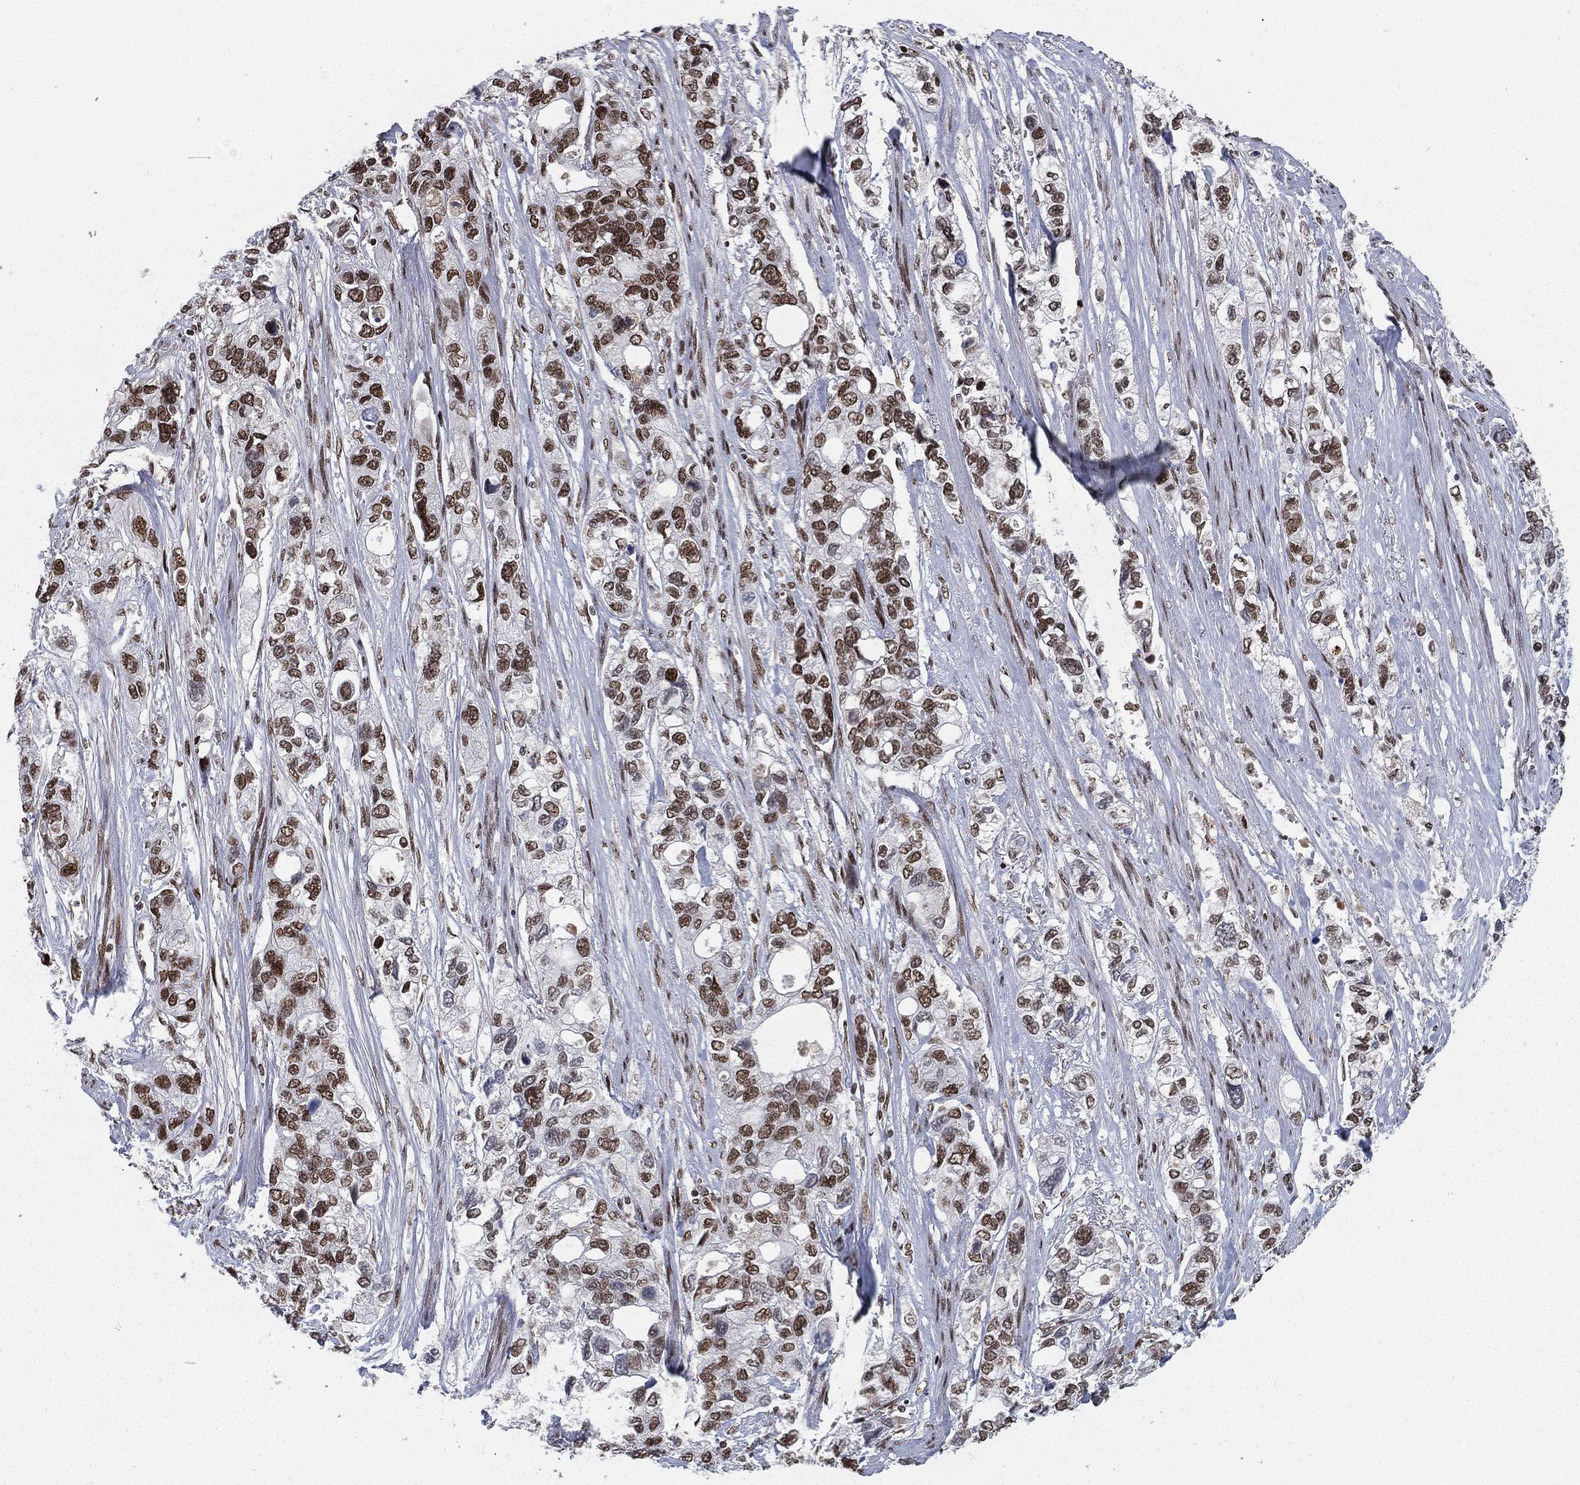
{"staining": {"intensity": "strong", "quantity": ">75%", "location": "nuclear"}, "tissue": "stomach cancer", "cell_type": "Tumor cells", "image_type": "cancer", "snomed": [{"axis": "morphology", "description": "Adenocarcinoma, NOS"}, {"axis": "topography", "description": "Stomach, upper"}], "caption": "This micrograph shows adenocarcinoma (stomach) stained with immunohistochemistry to label a protein in brown. The nuclear of tumor cells show strong positivity for the protein. Nuclei are counter-stained blue.", "gene": "RTF1", "patient": {"sex": "female", "age": 81}}